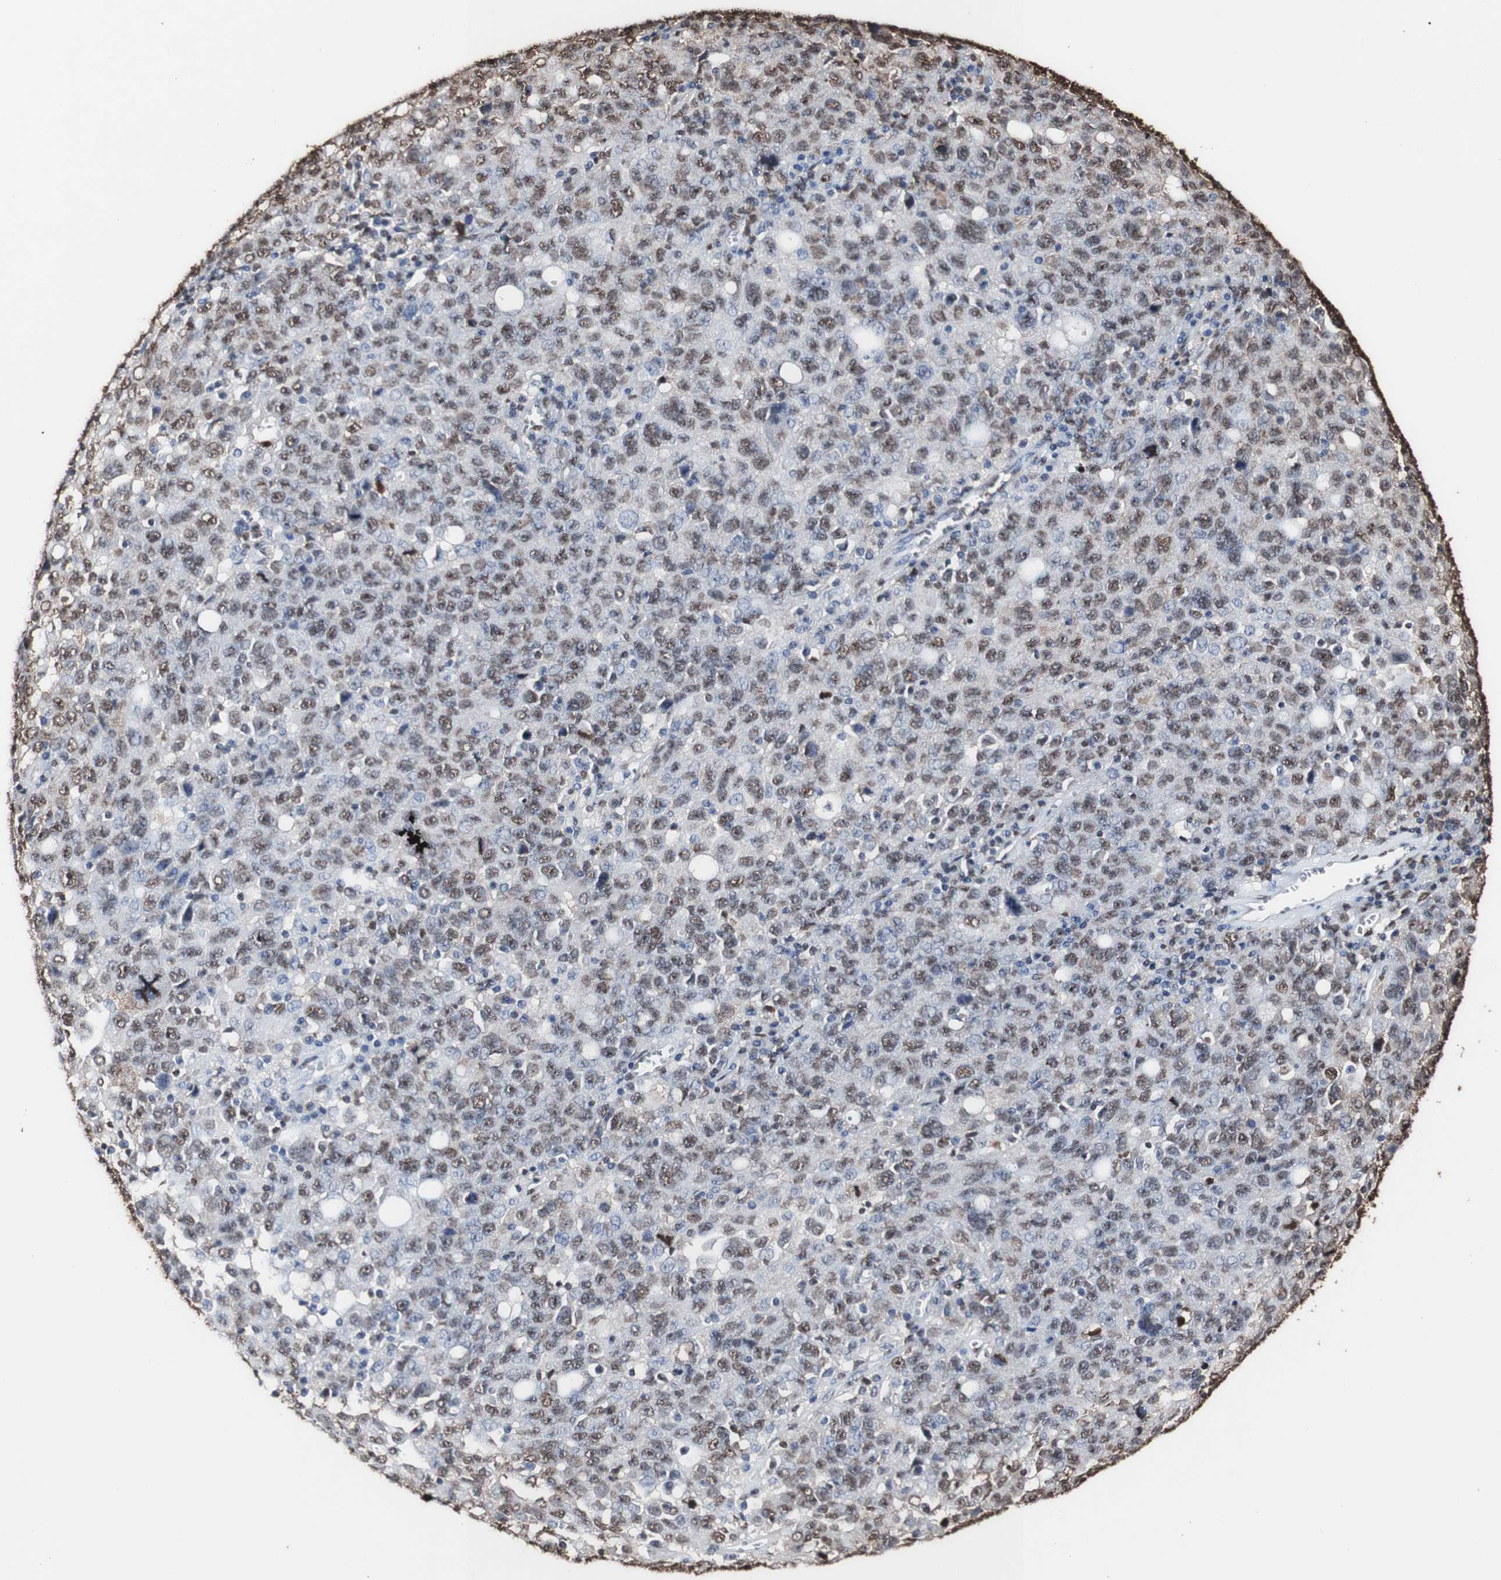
{"staining": {"intensity": "moderate", "quantity": "25%-75%", "location": "cytoplasmic/membranous,nuclear"}, "tissue": "ovarian cancer", "cell_type": "Tumor cells", "image_type": "cancer", "snomed": [{"axis": "morphology", "description": "Carcinoma, endometroid"}, {"axis": "topography", "description": "Ovary"}], "caption": "Ovarian cancer was stained to show a protein in brown. There is medium levels of moderate cytoplasmic/membranous and nuclear positivity in approximately 25%-75% of tumor cells.", "gene": "PIDD1", "patient": {"sex": "female", "age": 62}}